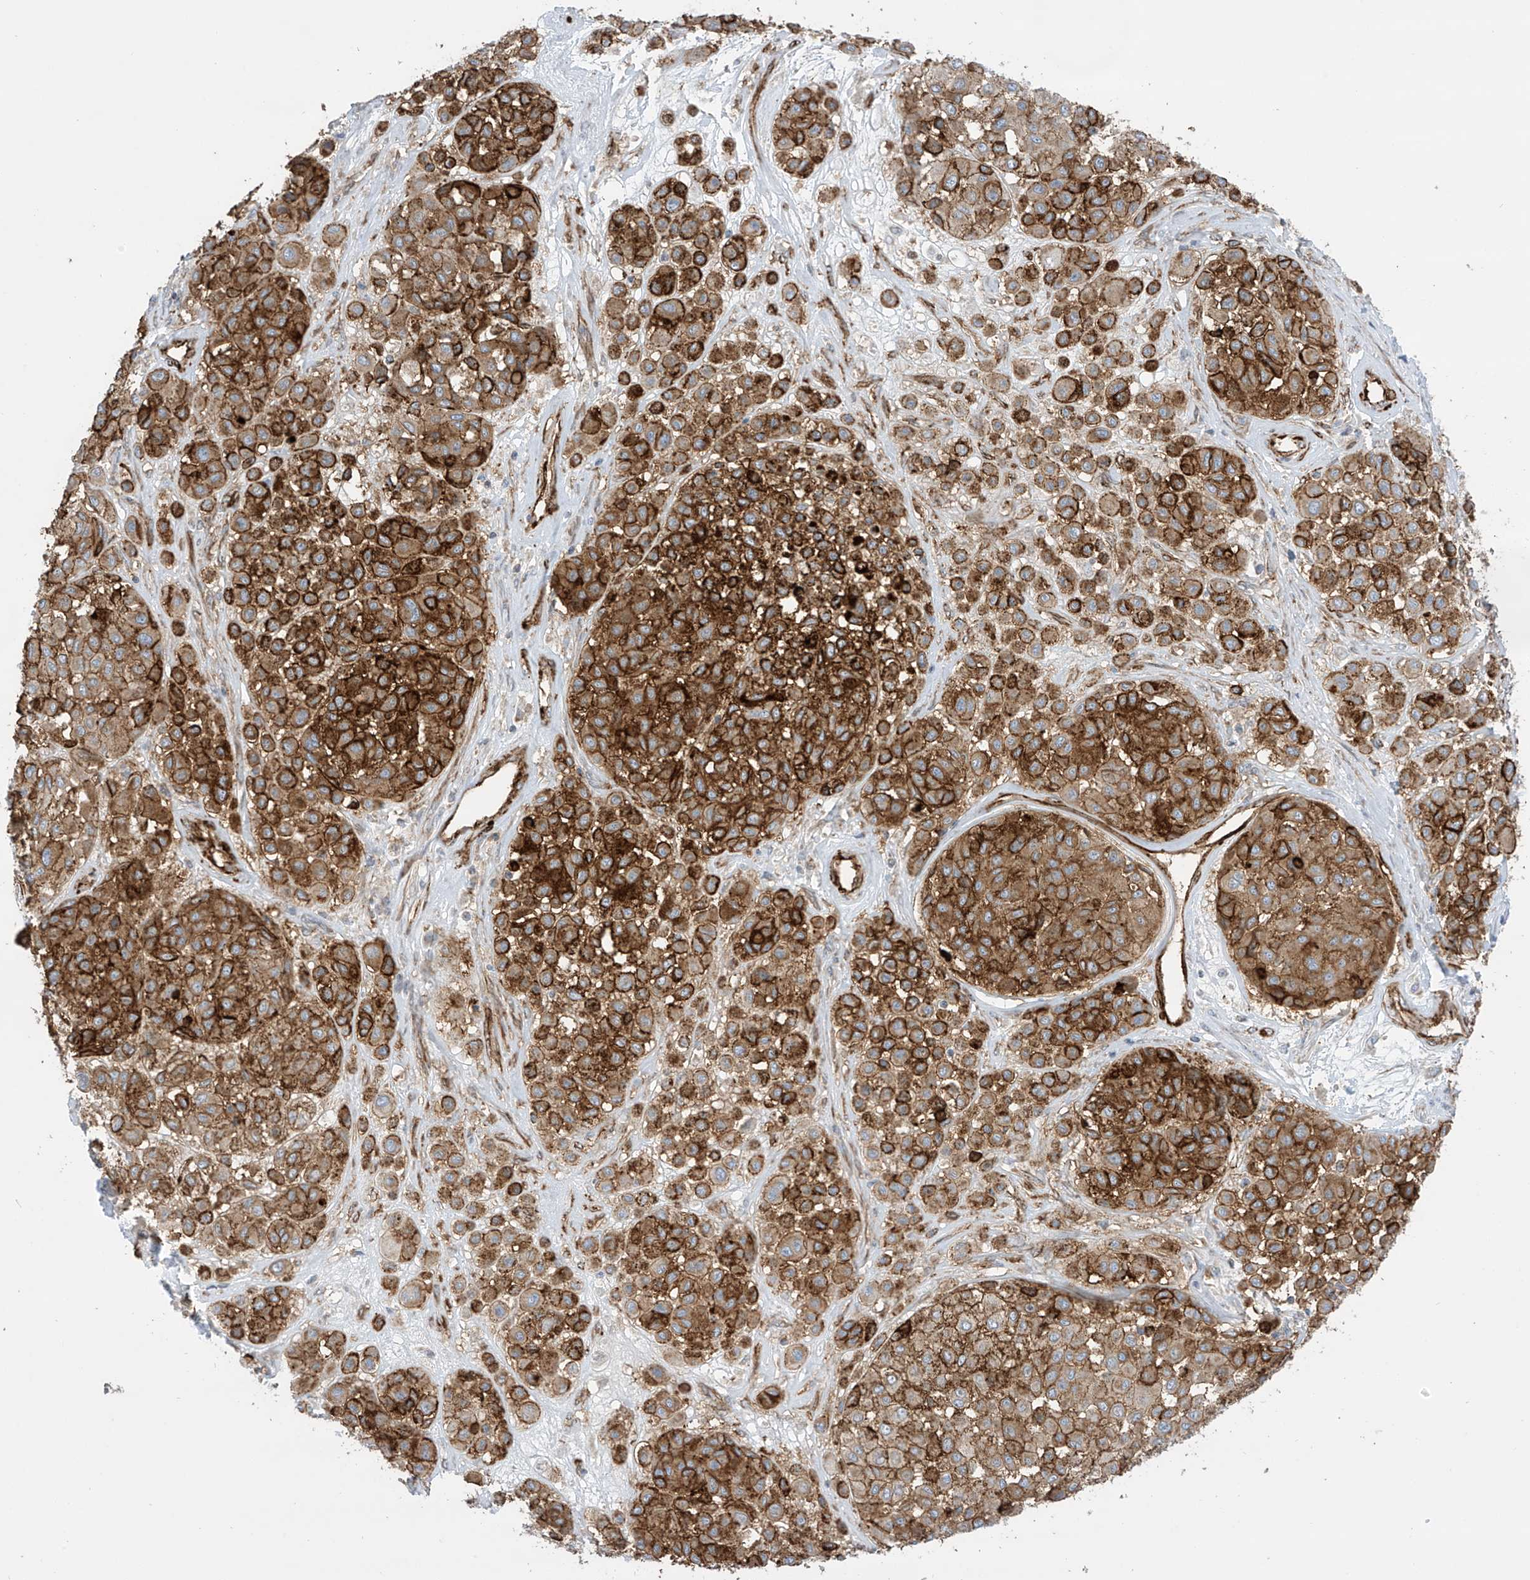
{"staining": {"intensity": "strong", "quantity": ">75%", "location": "cytoplasmic/membranous"}, "tissue": "melanoma", "cell_type": "Tumor cells", "image_type": "cancer", "snomed": [{"axis": "morphology", "description": "Malignant melanoma, Metastatic site"}, {"axis": "topography", "description": "Soft tissue"}], "caption": "Melanoma was stained to show a protein in brown. There is high levels of strong cytoplasmic/membranous staining in approximately >75% of tumor cells.", "gene": "ABCB7", "patient": {"sex": "male", "age": 41}}